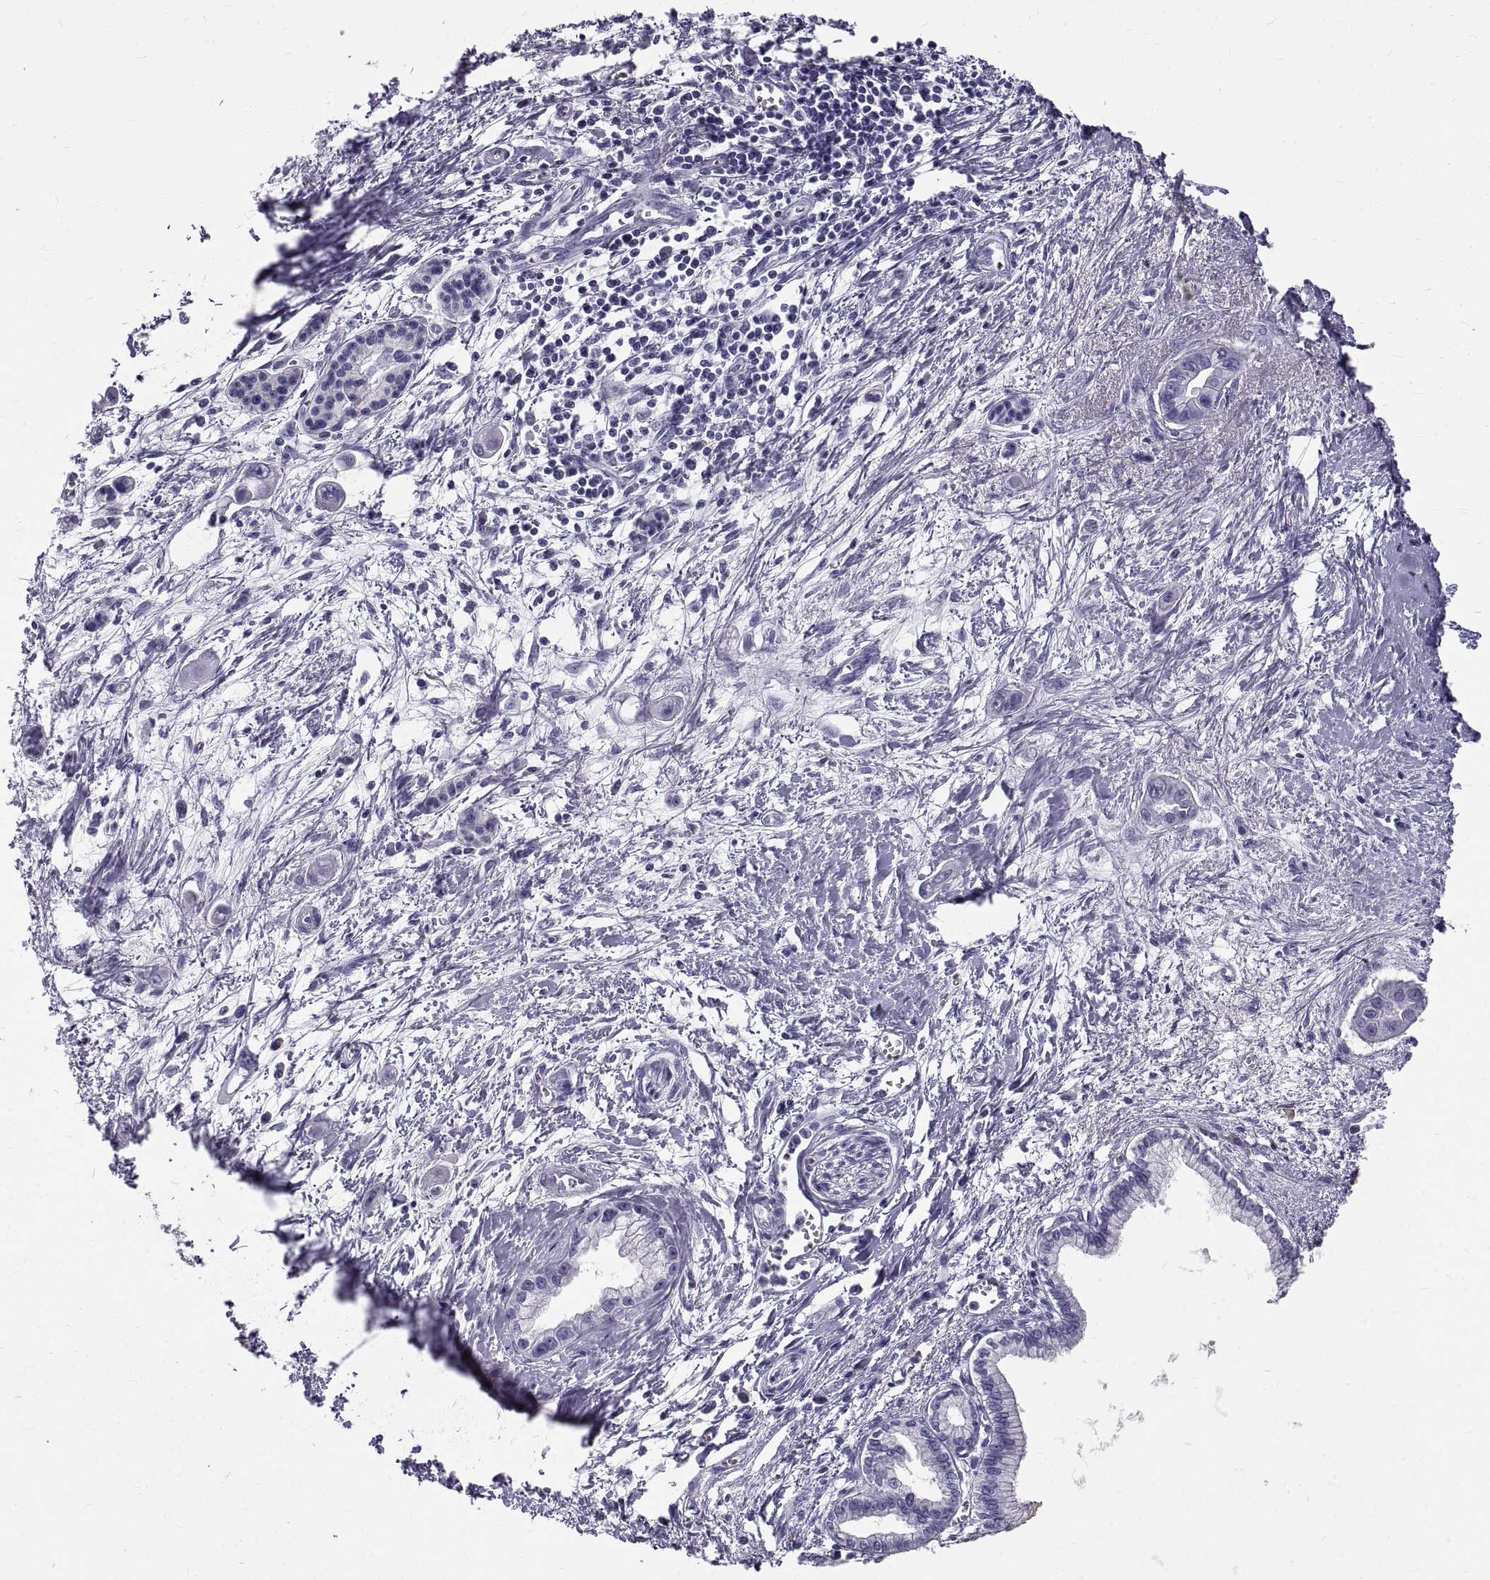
{"staining": {"intensity": "negative", "quantity": "none", "location": "none"}, "tissue": "pancreatic cancer", "cell_type": "Tumor cells", "image_type": "cancer", "snomed": [{"axis": "morphology", "description": "Adenocarcinoma, NOS"}, {"axis": "topography", "description": "Pancreas"}], "caption": "Pancreatic cancer was stained to show a protein in brown. There is no significant staining in tumor cells.", "gene": "GNG12", "patient": {"sex": "male", "age": 60}}